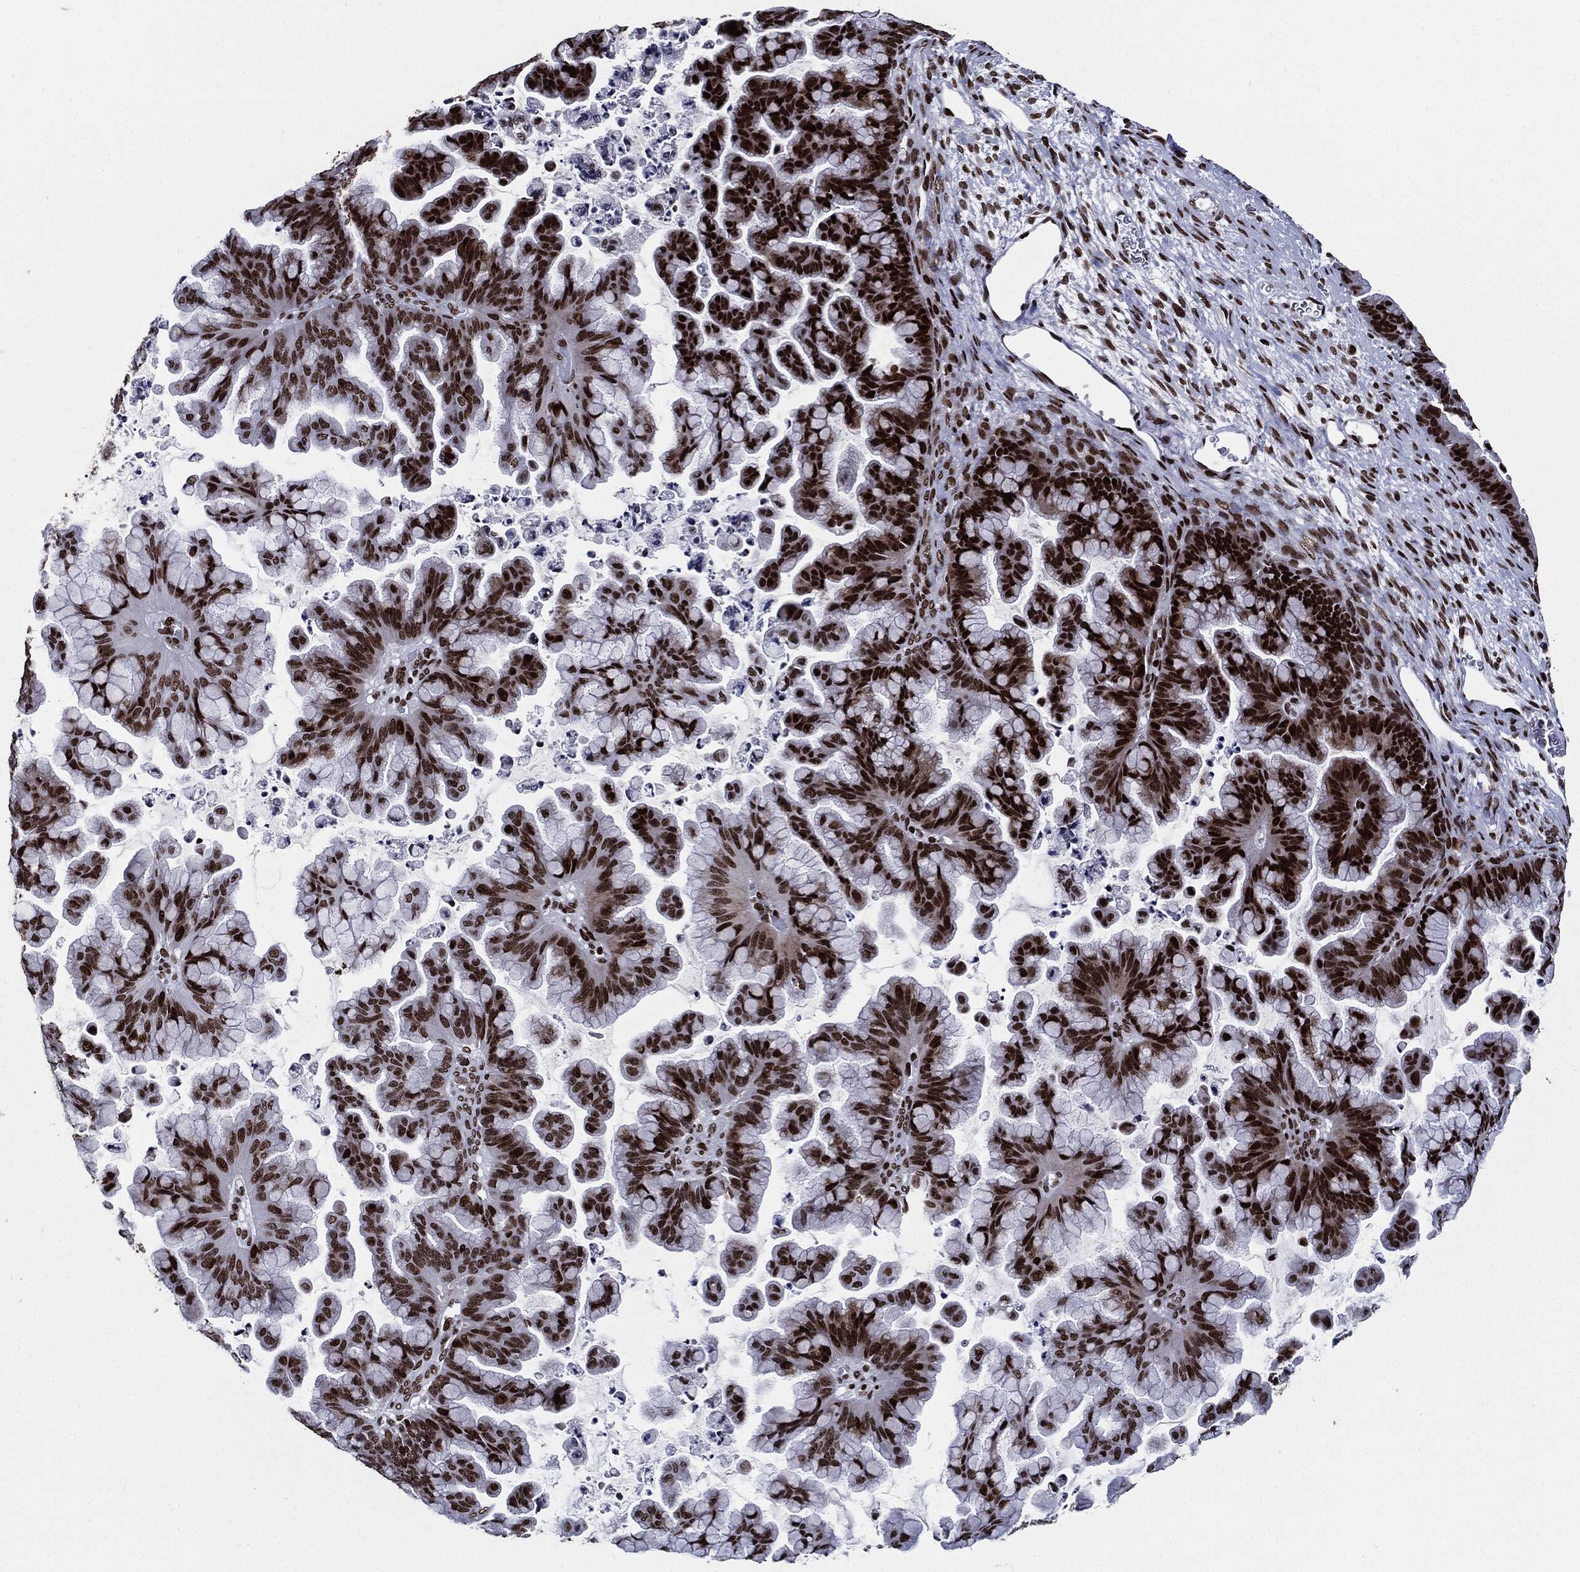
{"staining": {"intensity": "strong", "quantity": ">75%", "location": "nuclear"}, "tissue": "ovarian cancer", "cell_type": "Tumor cells", "image_type": "cancer", "snomed": [{"axis": "morphology", "description": "Cystadenocarcinoma, mucinous, NOS"}, {"axis": "topography", "description": "Ovary"}], "caption": "Tumor cells display high levels of strong nuclear staining in about >75% of cells in human ovarian cancer (mucinous cystadenocarcinoma).", "gene": "ZFP91", "patient": {"sex": "female", "age": 67}}